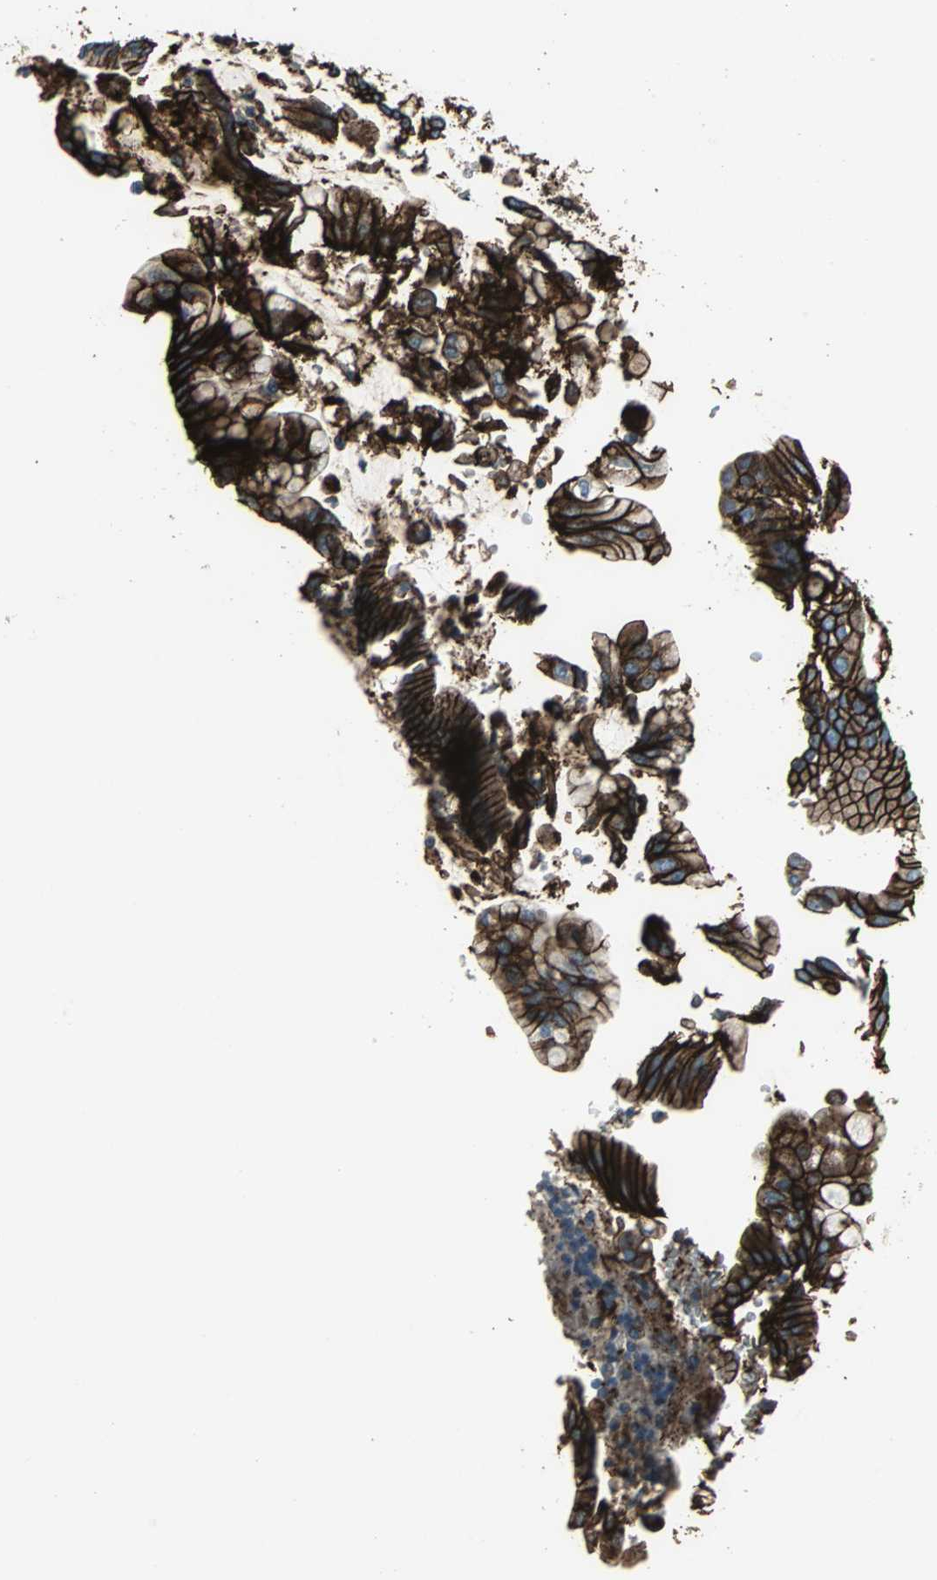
{"staining": {"intensity": "strong", "quantity": ">75%", "location": "cytoplasmic/membranous"}, "tissue": "pancreatic cancer", "cell_type": "Tumor cells", "image_type": "cancer", "snomed": [{"axis": "morphology", "description": "Adenocarcinoma, NOS"}, {"axis": "morphology", "description": "Adenocarcinoma, metastatic, NOS"}, {"axis": "topography", "description": "Lymph node"}, {"axis": "topography", "description": "Pancreas"}, {"axis": "topography", "description": "Duodenum"}], "caption": "High-magnification brightfield microscopy of metastatic adenocarcinoma (pancreatic) stained with DAB (brown) and counterstained with hematoxylin (blue). tumor cells exhibit strong cytoplasmic/membranous positivity is identified in approximately>75% of cells. Ihc stains the protein in brown and the nuclei are stained blue.", "gene": "F11R", "patient": {"sex": "female", "age": 64}}